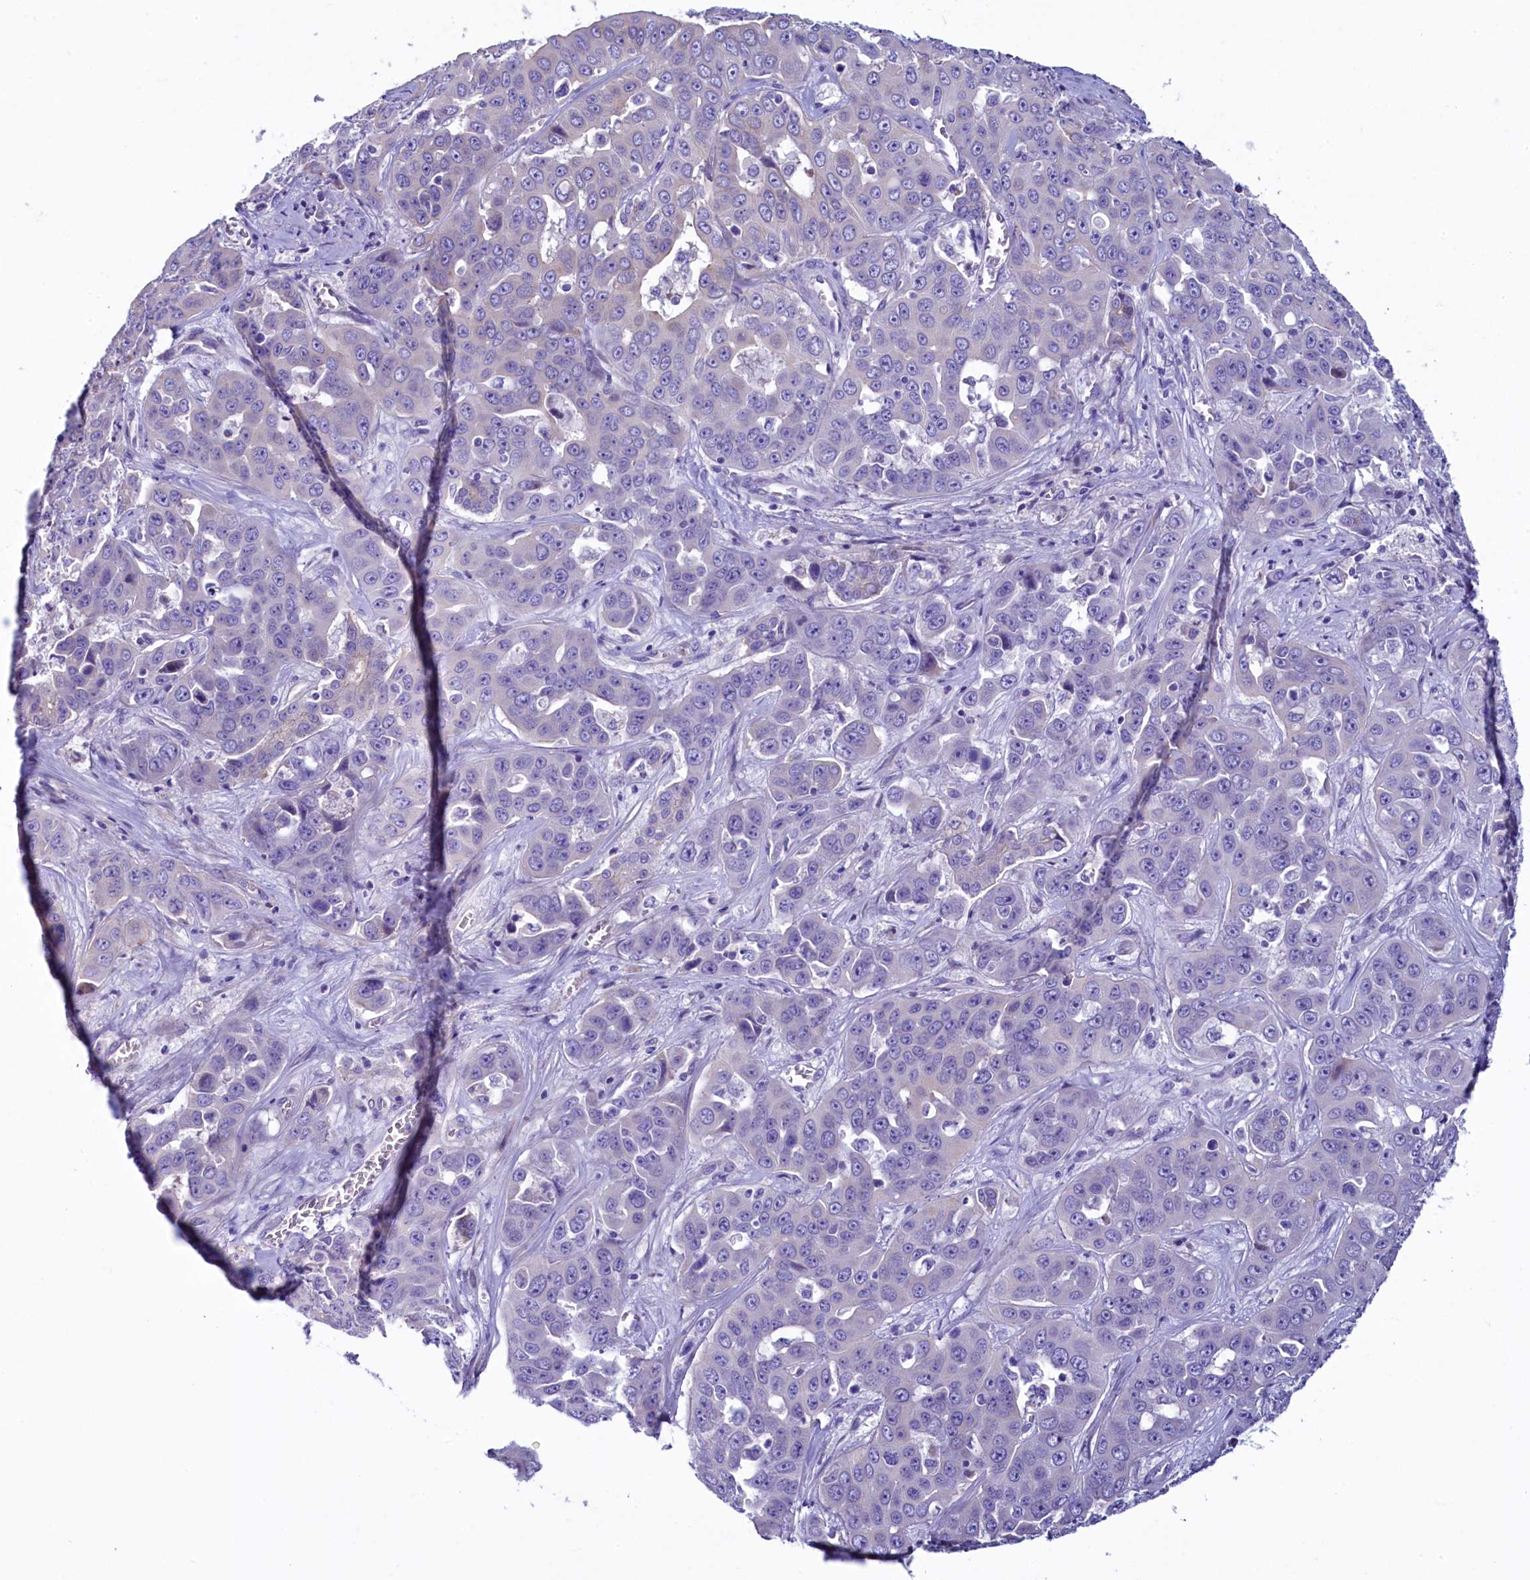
{"staining": {"intensity": "negative", "quantity": "none", "location": "none"}, "tissue": "liver cancer", "cell_type": "Tumor cells", "image_type": "cancer", "snomed": [{"axis": "morphology", "description": "Cholangiocarcinoma"}, {"axis": "topography", "description": "Liver"}], "caption": "Human cholangiocarcinoma (liver) stained for a protein using immunohistochemistry reveals no expression in tumor cells.", "gene": "KRBOX5", "patient": {"sex": "female", "age": 52}}